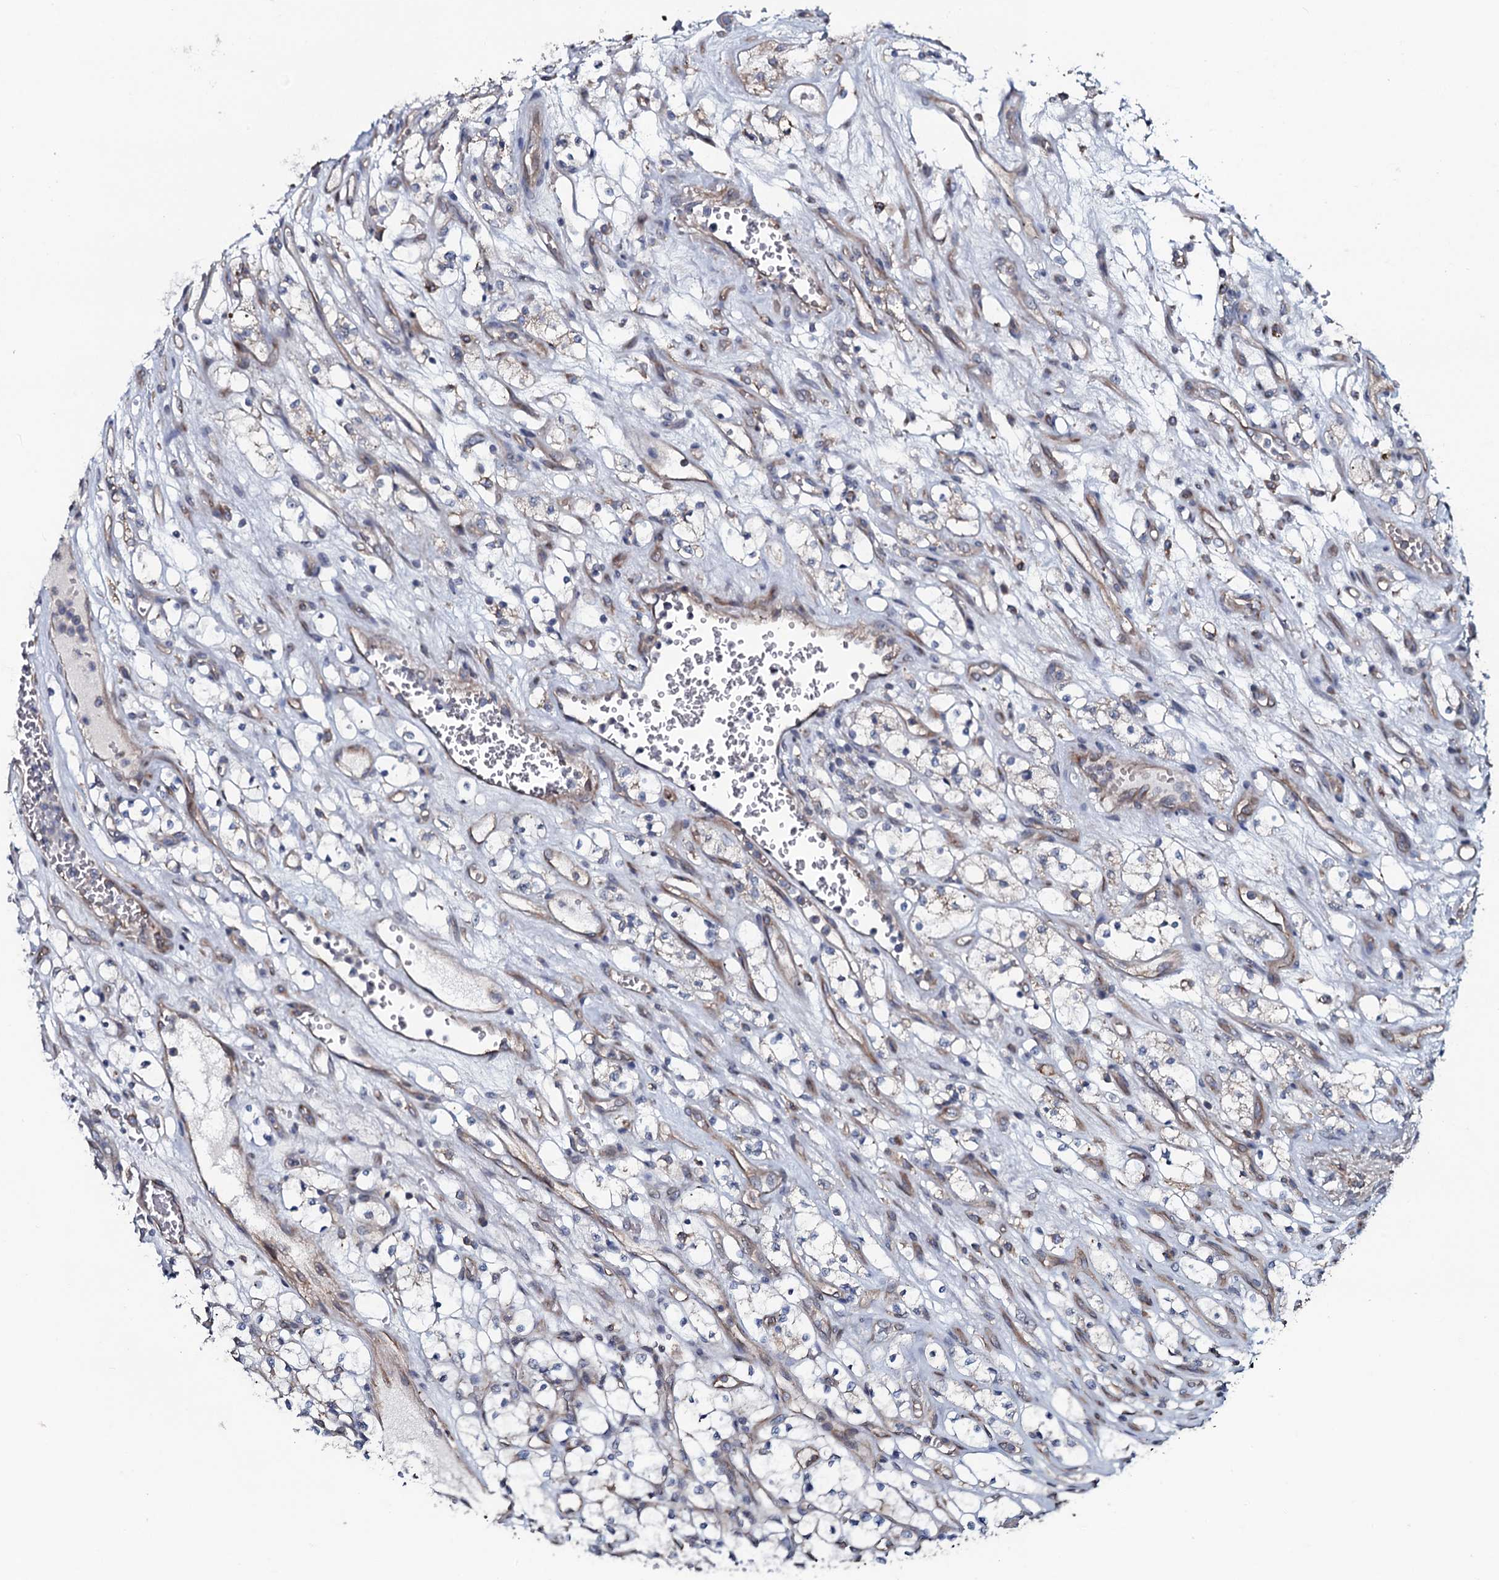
{"staining": {"intensity": "negative", "quantity": "none", "location": "none"}, "tissue": "renal cancer", "cell_type": "Tumor cells", "image_type": "cancer", "snomed": [{"axis": "morphology", "description": "Adenocarcinoma, NOS"}, {"axis": "topography", "description": "Kidney"}], "caption": "DAB immunohistochemical staining of adenocarcinoma (renal) displays no significant positivity in tumor cells.", "gene": "TMEM151A", "patient": {"sex": "female", "age": 69}}